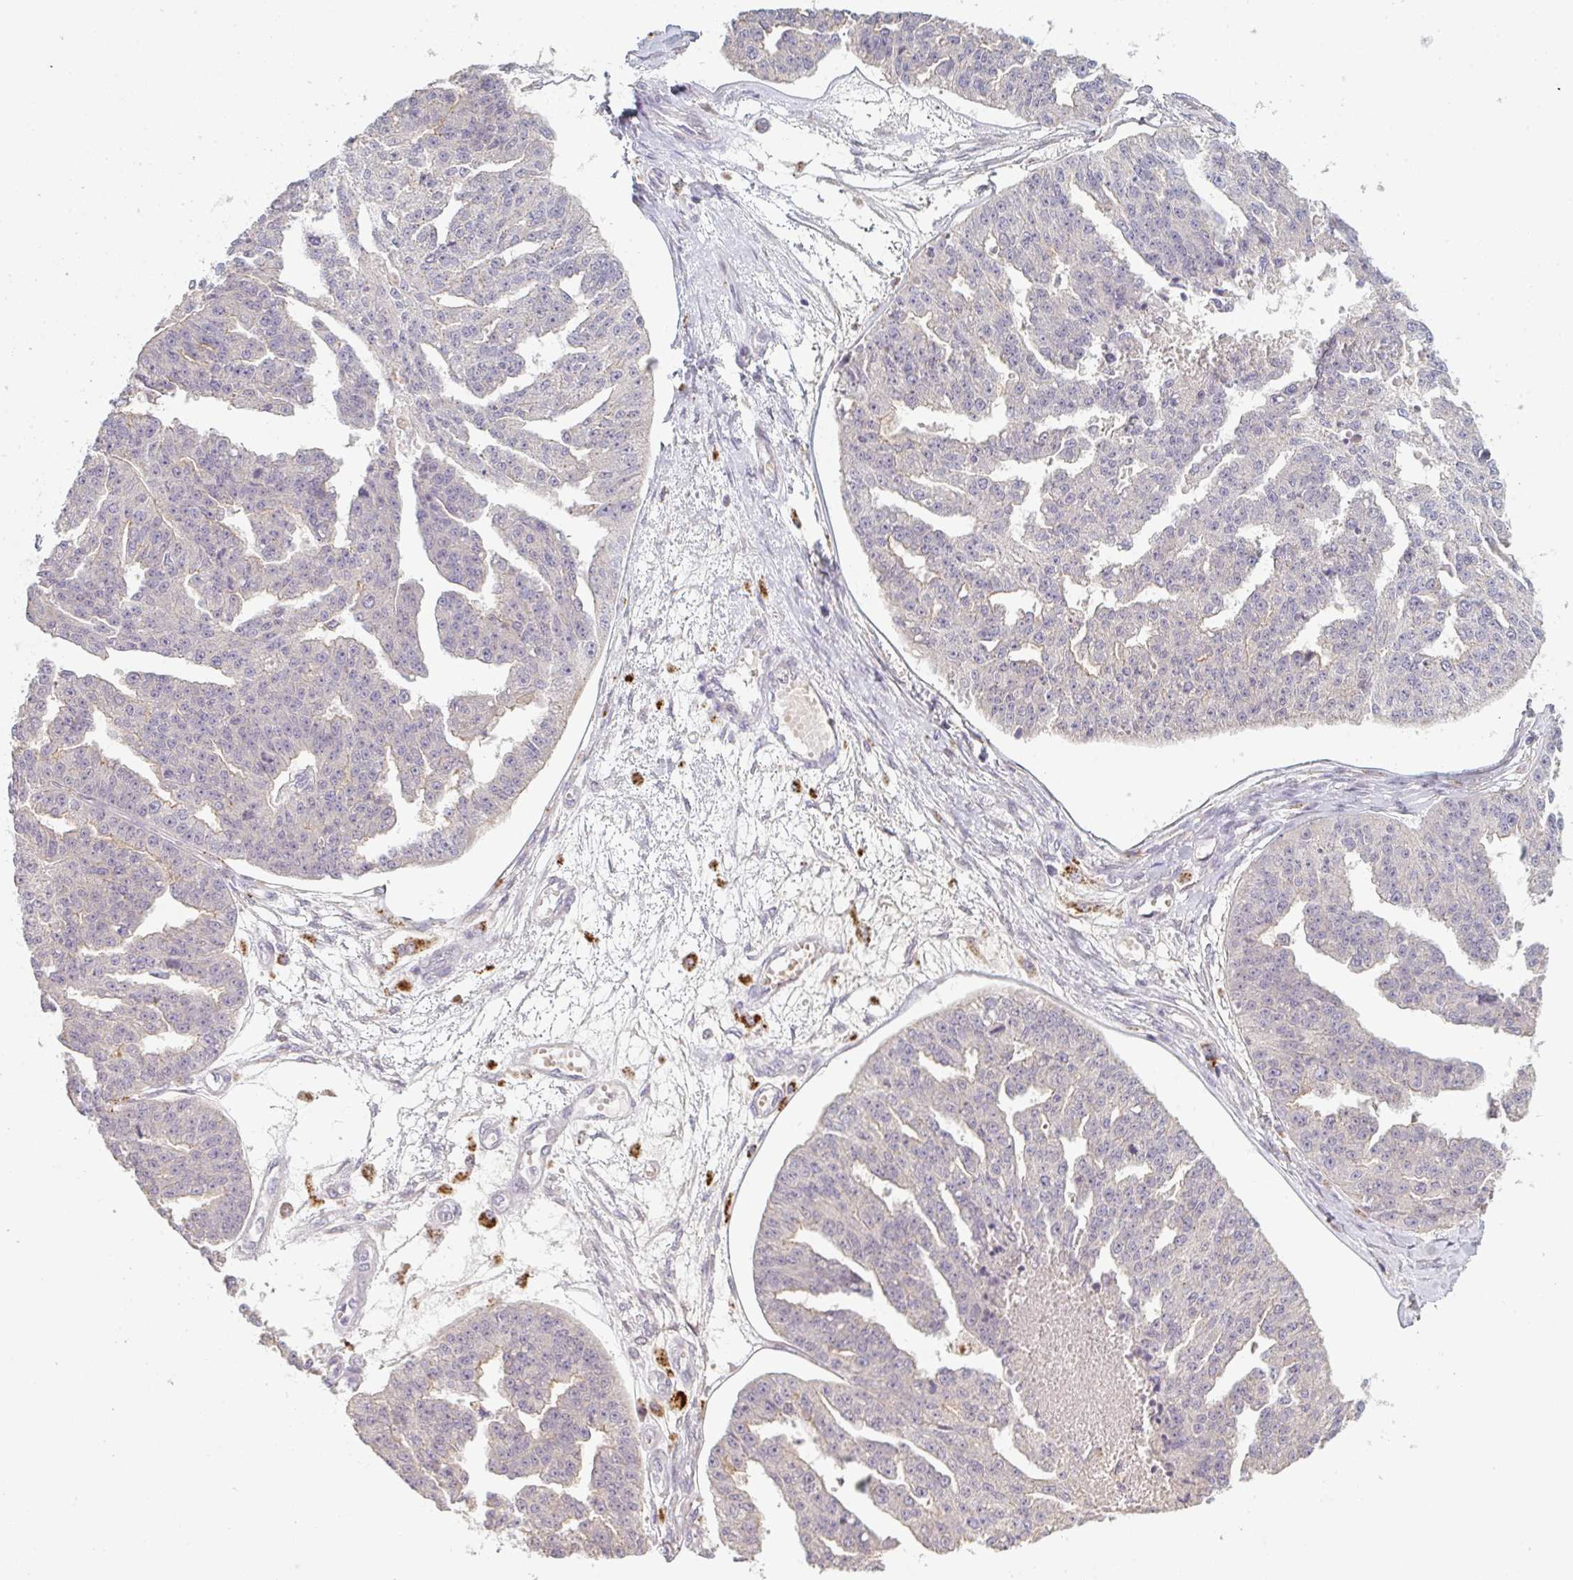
{"staining": {"intensity": "negative", "quantity": "none", "location": "none"}, "tissue": "ovarian cancer", "cell_type": "Tumor cells", "image_type": "cancer", "snomed": [{"axis": "morphology", "description": "Cystadenocarcinoma, serous, NOS"}, {"axis": "topography", "description": "Ovary"}], "caption": "There is no significant expression in tumor cells of serous cystadenocarcinoma (ovarian).", "gene": "TMEM237", "patient": {"sex": "female", "age": 58}}